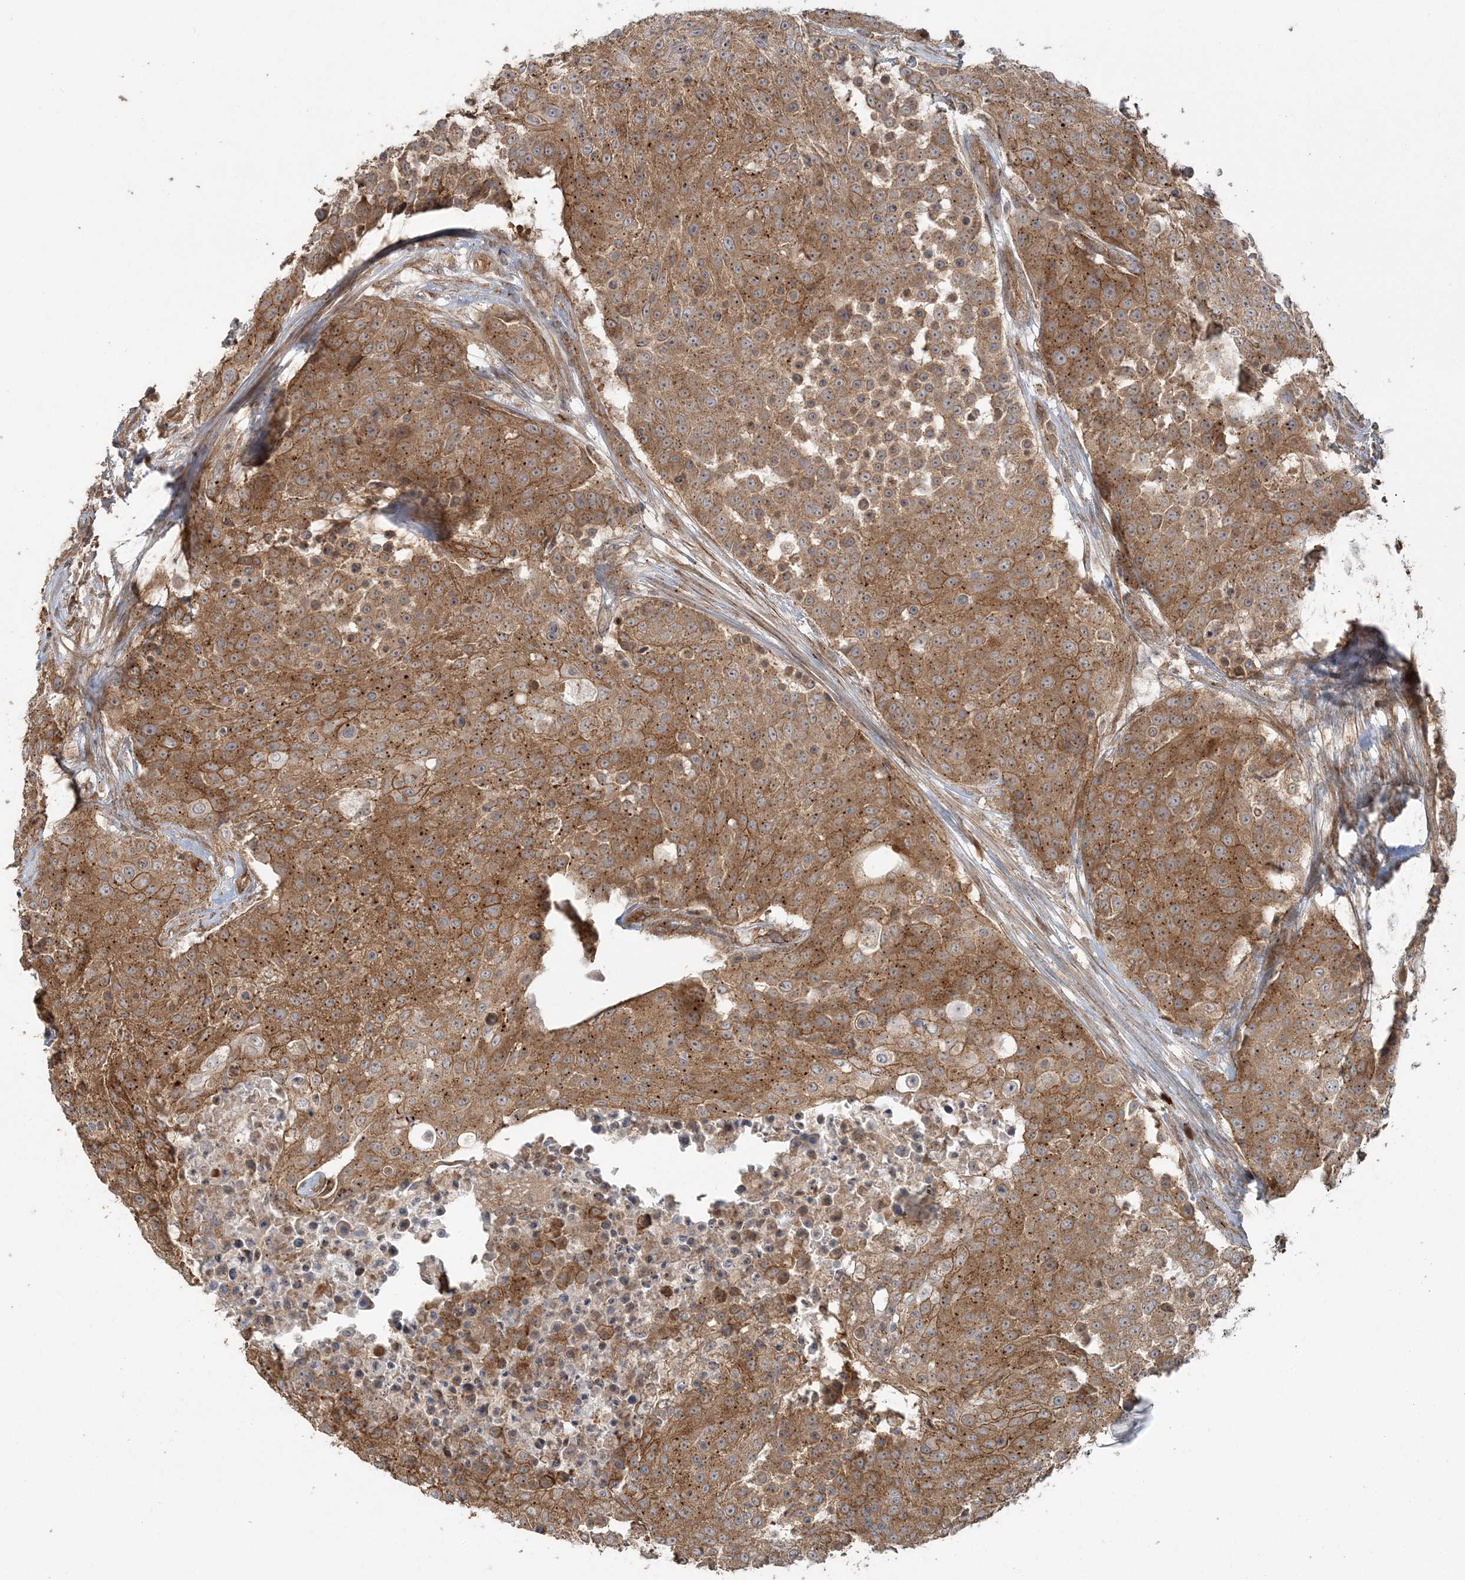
{"staining": {"intensity": "moderate", "quantity": ">75%", "location": "cytoplasmic/membranous"}, "tissue": "urothelial cancer", "cell_type": "Tumor cells", "image_type": "cancer", "snomed": [{"axis": "morphology", "description": "Urothelial carcinoma, High grade"}, {"axis": "topography", "description": "Urinary bladder"}], "caption": "IHC (DAB) staining of human urothelial carcinoma (high-grade) exhibits moderate cytoplasmic/membranous protein positivity in approximately >75% of tumor cells.", "gene": "STIM2", "patient": {"sex": "female", "age": 63}}